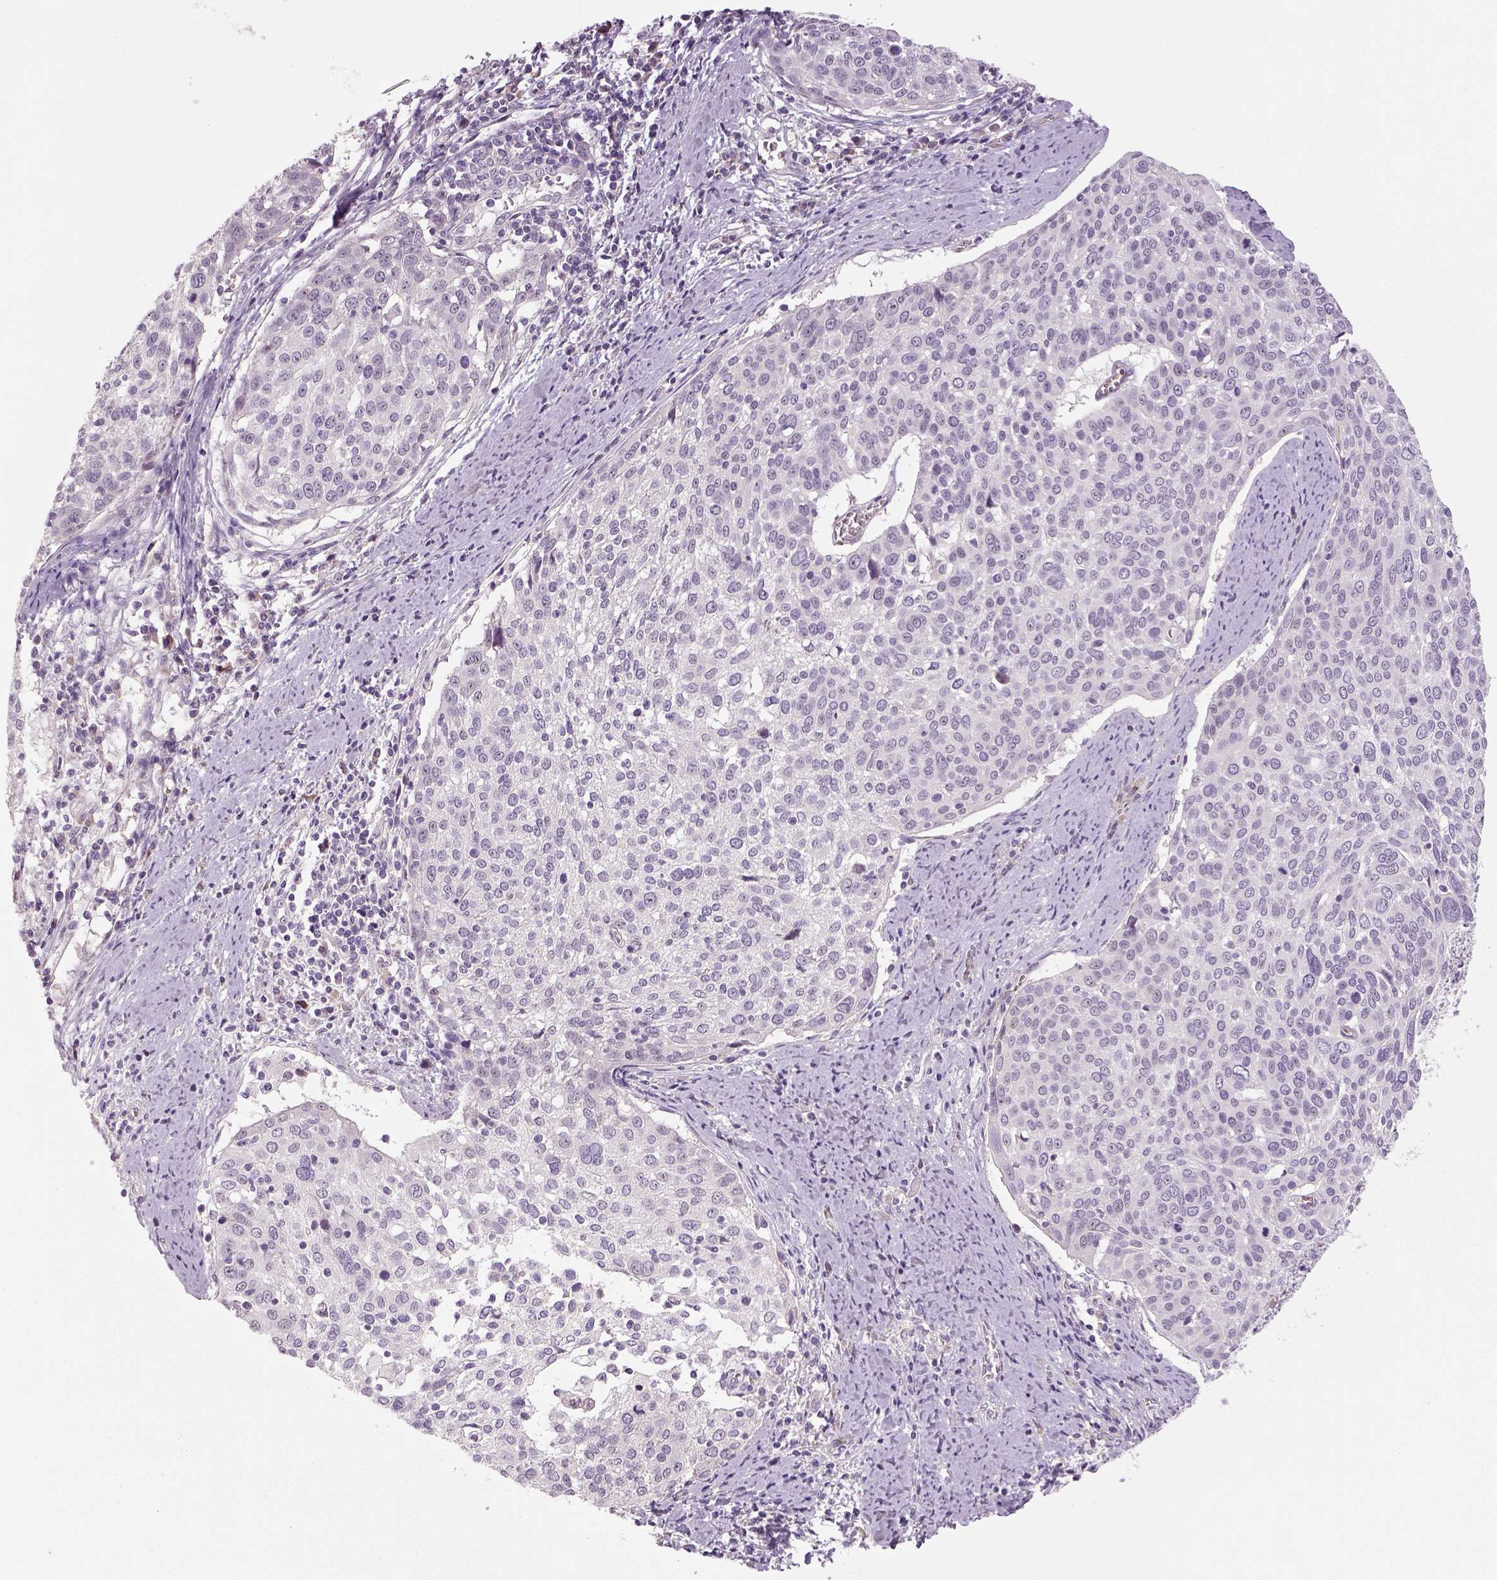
{"staining": {"intensity": "negative", "quantity": "none", "location": "none"}, "tissue": "cervical cancer", "cell_type": "Tumor cells", "image_type": "cancer", "snomed": [{"axis": "morphology", "description": "Squamous cell carcinoma, NOS"}, {"axis": "topography", "description": "Cervix"}], "caption": "This is an immunohistochemistry histopathology image of human cervical cancer (squamous cell carcinoma). There is no positivity in tumor cells.", "gene": "NECAB1", "patient": {"sex": "female", "age": 39}}